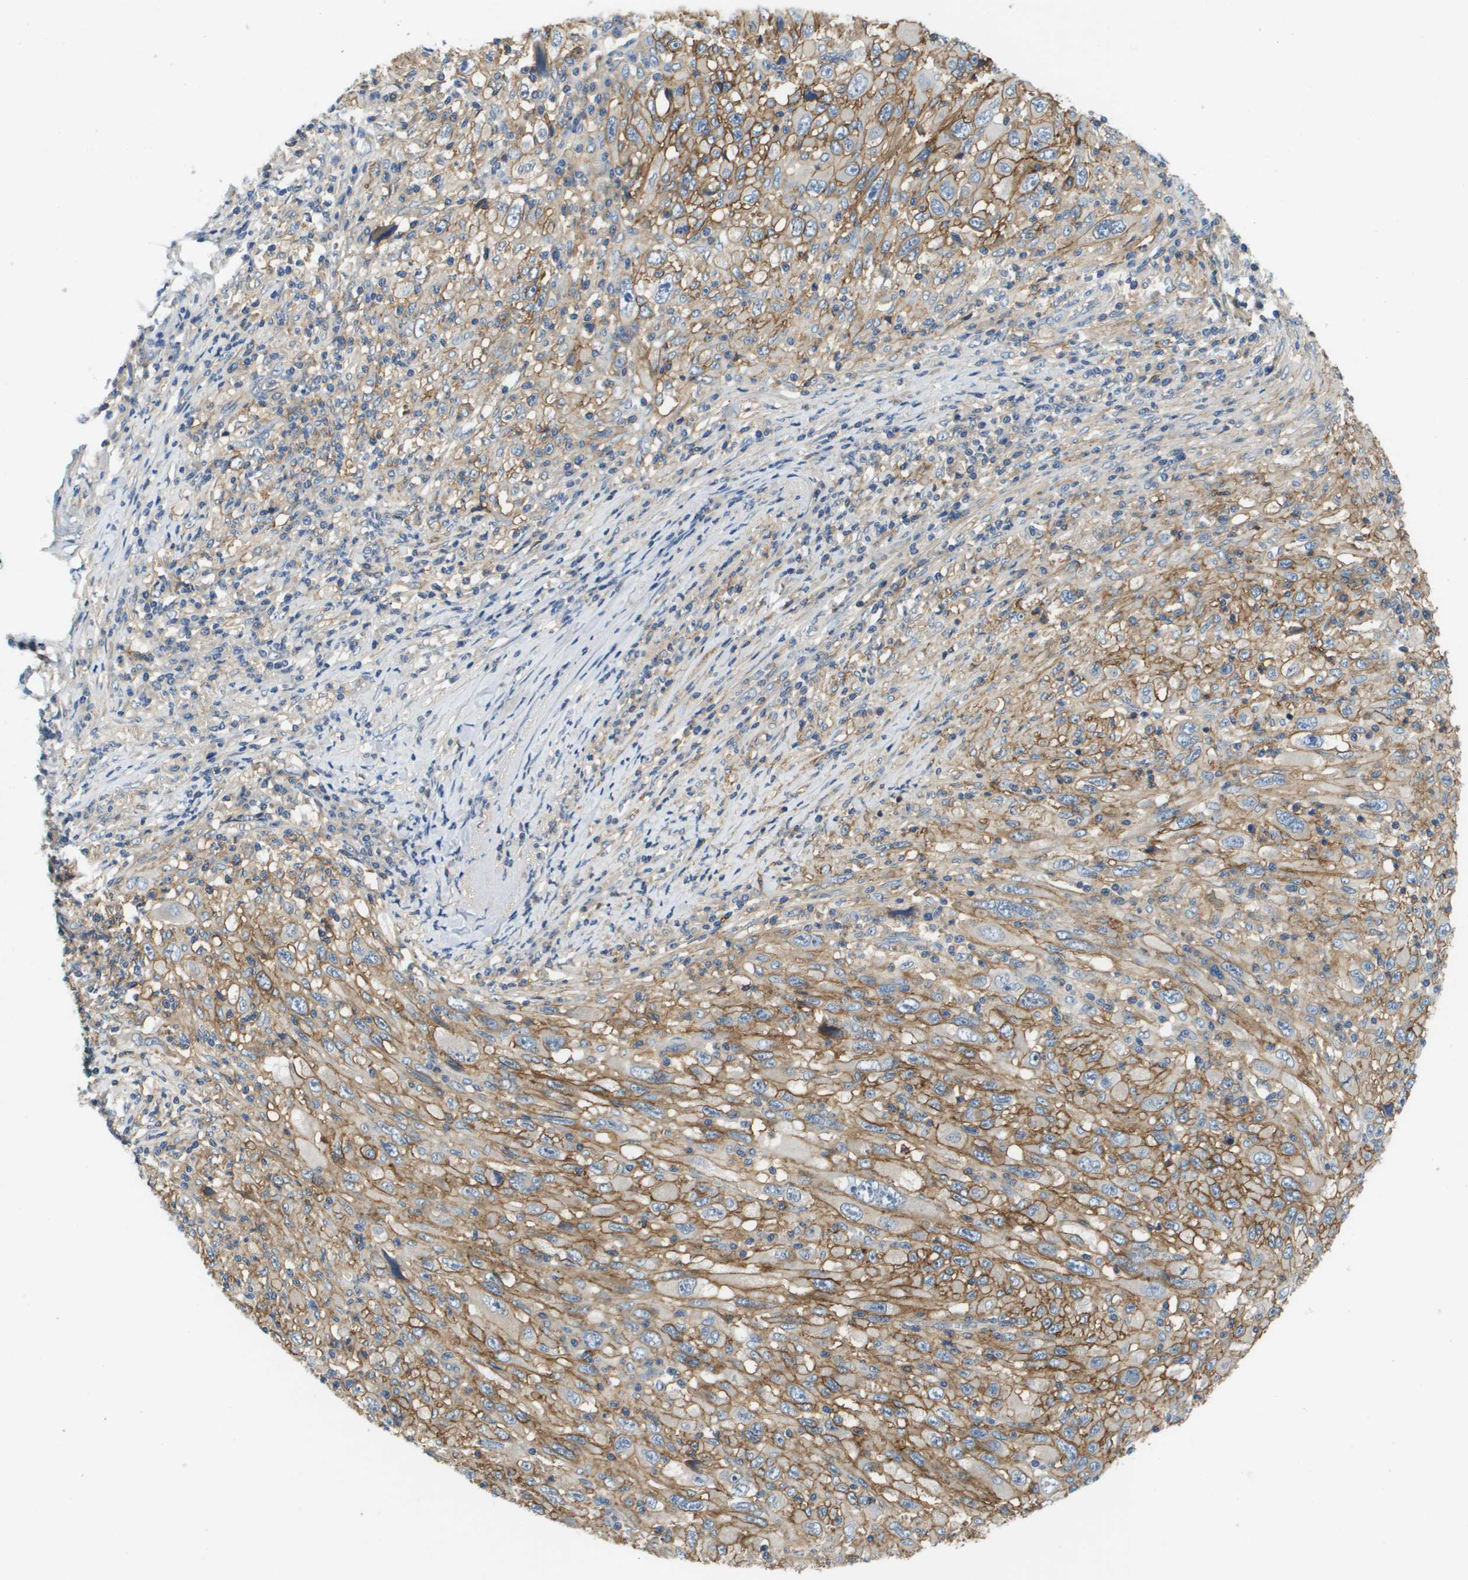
{"staining": {"intensity": "moderate", "quantity": ">75%", "location": "cytoplasmic/membranous"}, "tissue": "melanoma", "cell_type": "Tumor cells", "image_type": "cancer", "snomed": [{"axis": "morphology", "description": "Malignant melanoma, Metastatic site"}, {"axis": "topography", "description": "Skin"}], "caption": "Brown immunohistochemical staining in human malignant melanoma (metastatic site) exhibits moderate cytoplasmic/membranous staining in approximately >75% of tumor cells.", "gene": "SLC16A3", "patient": {"sex": "female", "age": 56}}